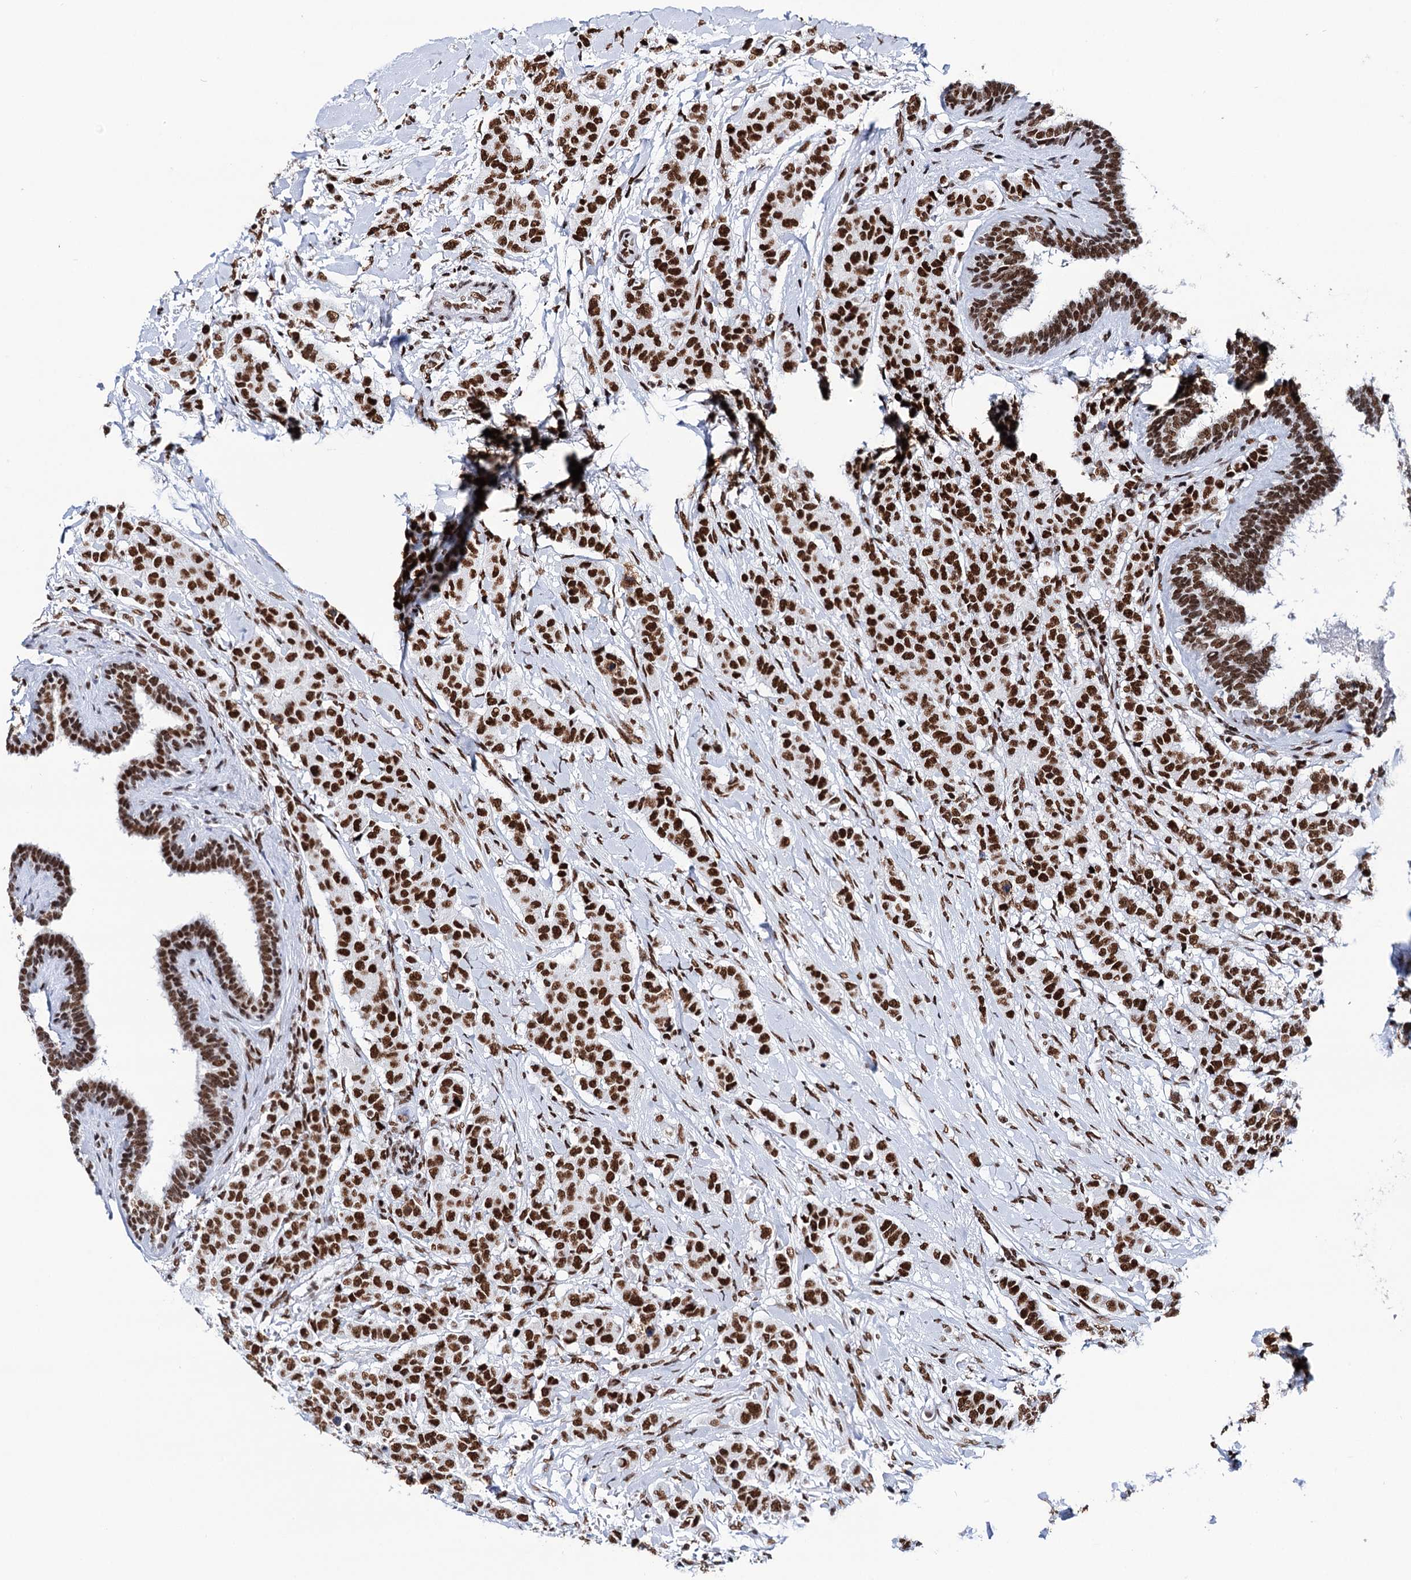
{"staining": {"intensity": "strong", "quantity": ">75%", "location": "nuclear"}, "tissue": "breast cancer", "cell_type": "Tumor cells", "image_type": "cancer", "snomed": [{"axis": "morphology", "description": "Duct carcinoma"}, {"axis": "topography", "description": "Breast"}], "caption": "High-power microscopy captured an immunohistochemistry (IHC) micrograph of breast infiltrating ductal carcinoma, revealing strong nuclear positivity in approximately >75% of tumor cells. Nuclei are stained in blue.", "gene": "MATR3", "patient": {"sex": "female", "age": 40}}